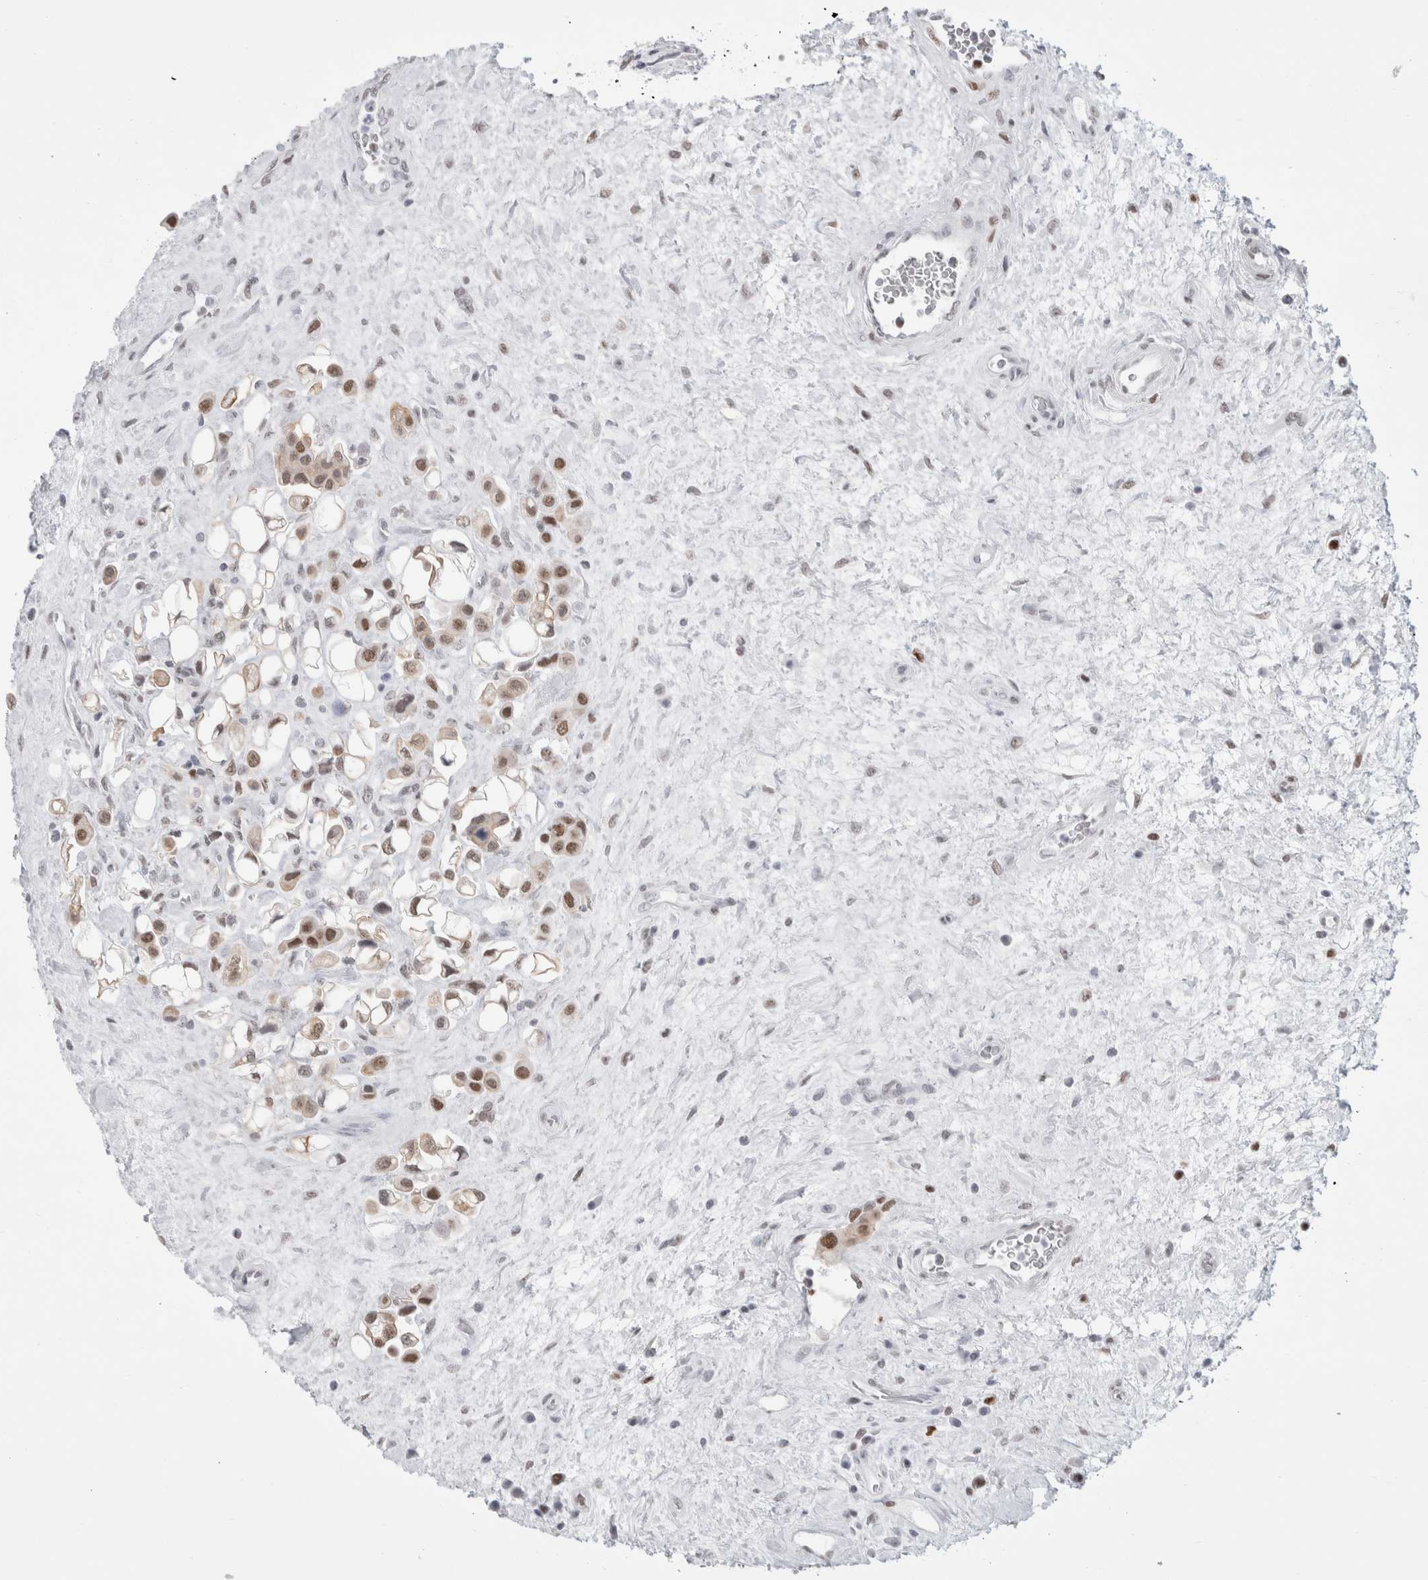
{"staining": {"intensity": "strong", "quantity": ">75%", "location": "nuclear"}, "tissue": "urothelial cancer", "cell_type": "Tumor cells", "image_type": "cancer", "snomed": [{"axis": "morphology", "description": "Urothelial carcinoma, High grade"}, {"axis": "topography", "description": "Urinary bladder"}], "caption": "Immunohistochemistry staining of urothelial carcinoma (high-grade), which displays high levels of strong nuclear positivity in about >75% of tumor cells indicating strong nuclear protein positivity. The staining was performed using DAB (3,3'-diaminobenzidine) (brown) for protein detection and nuclei were counterstained in hematoxylin (blue).", "gene": "SMARCC1", "patient": {"sex": "male", "age": 50}}